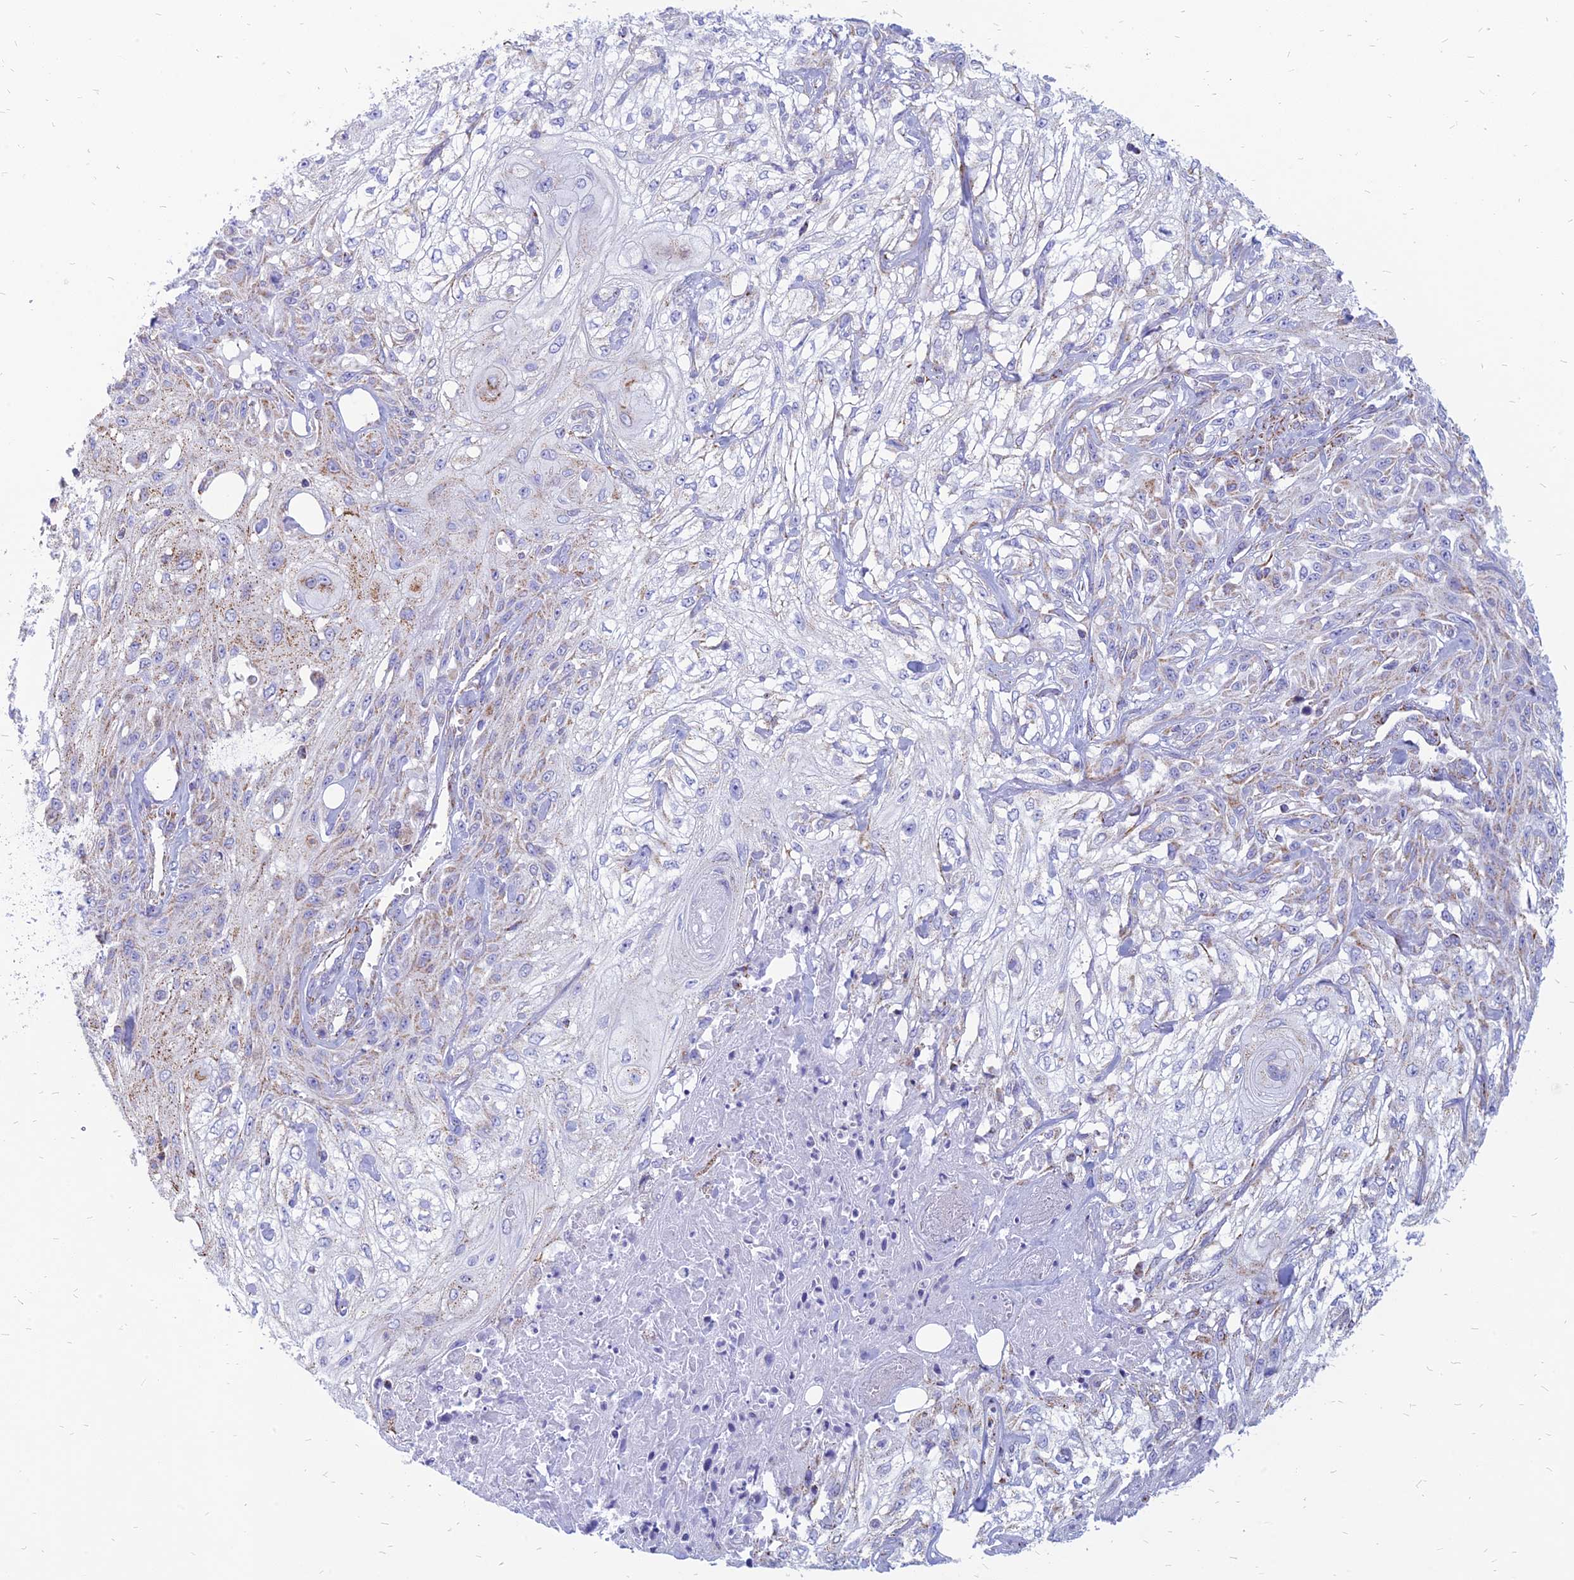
{"staining": {"intensity": "weak", "quantity": "<25%", "location": "cytoplasmic/membranous"}, "tissue": "skin cancer", "cell_type": "Tumor cells", "image_type": "cancer", "snomed": [{"axis": "morphology", "description": "Squamous cell carcinoma, NOS"}, {"axis": "morphology", "description": "Squamous cell carcinoma, metastatic, NOS"}, {"axis": "topography", "description": "Skin"}, {"axis": "topography", "description": "Lymph node"}], "caption": "Immunohistochemistry image of human skin cancer stained for a protein (brown), which displays no expression in tumor cells.", "gene": "PACC1", "patient": {"sex": "male", "age": 75}}